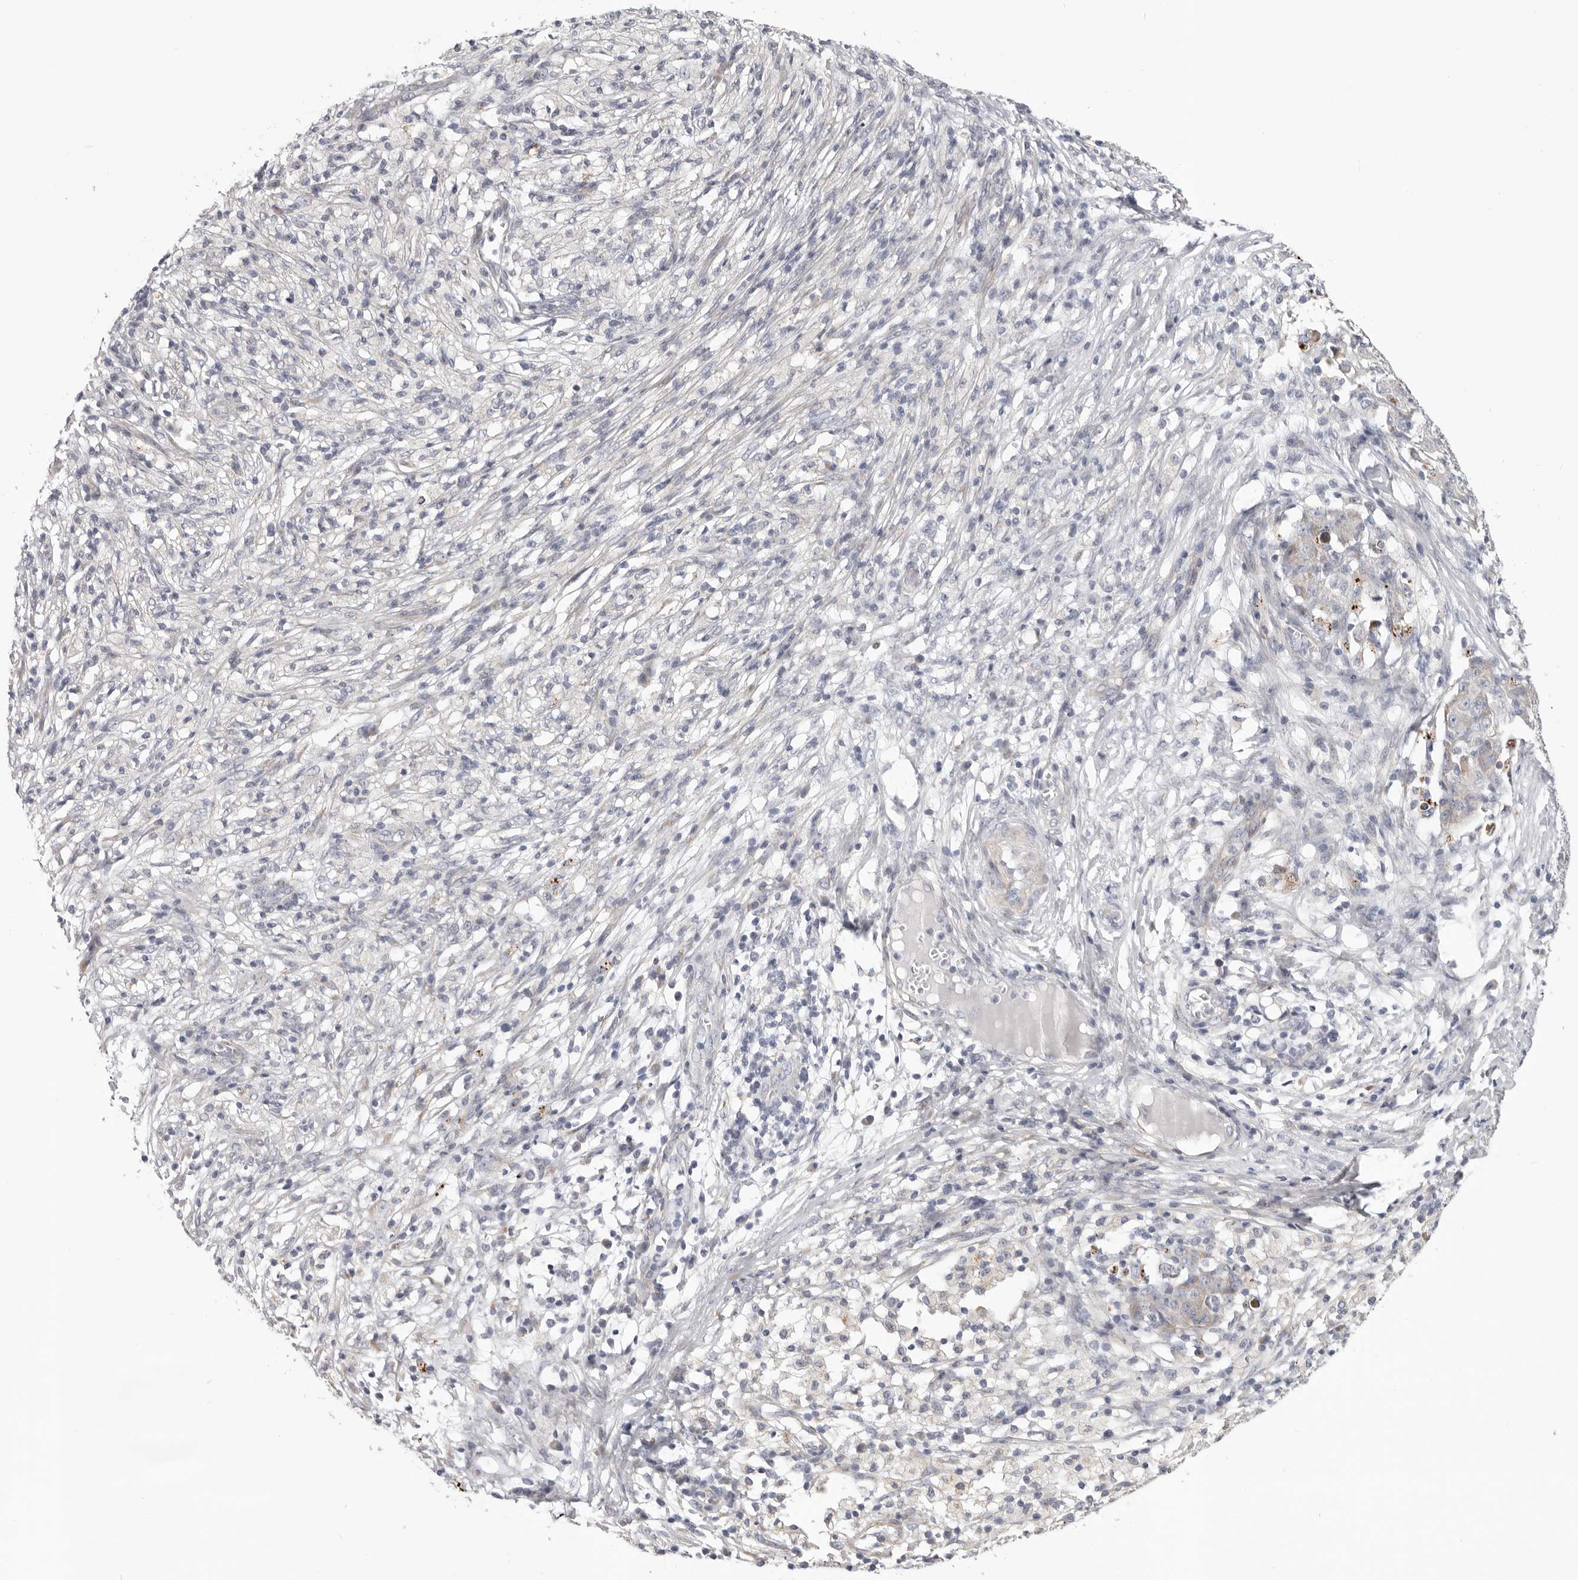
{"staining": {"intensity": "negative", "quantity": "none", "location": "none"}, "tissue": "ovarian cancer", "cell_type": "Tumor cells", "image_type": "cancer", "snomed": [{"axis": "morphology", "description": "Carcinoma, endometroid"}, {"axis": "topography", "description": "Ovary"}], "caption": "Tumor cells are negative for brown protein staining in ovarian cancer (endometroid carcinoma).", "gene": "MRPS10", "patient": {"sex": "female", "age": 42}}